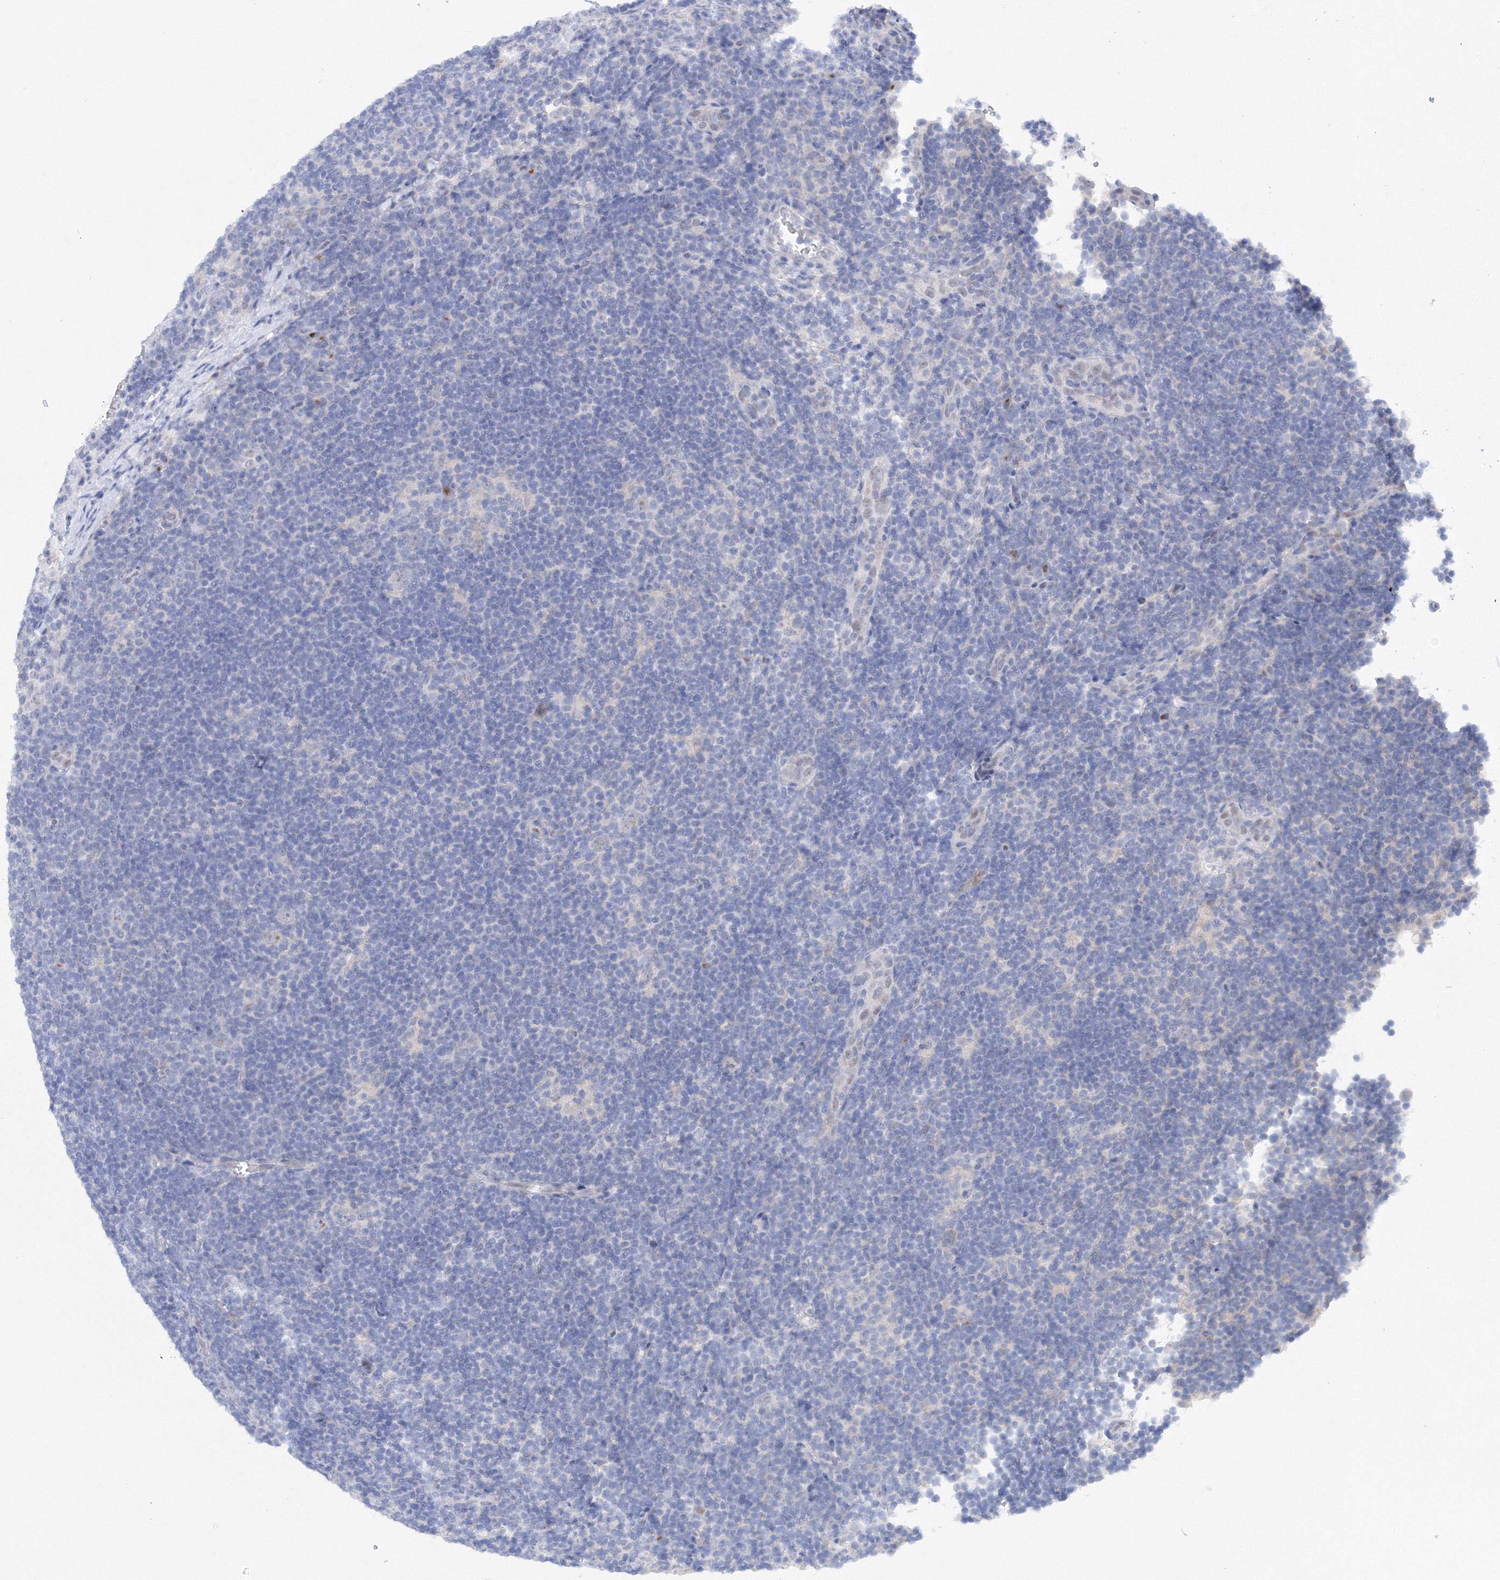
{"staining": {"intensity": "negative", "quantity": "none", "location": "none"}, "tissue": "lymphoma", "cell_type": "Tumor cells", "image_type": "cancer", "snomed": [{"axis": "morphology", "description": "Hodgkin's disease, NOS"}, {"axis": "topography", "description": "Lymph node"}], "caption": "Protein analysis of lymphoma displays no significant staining in tumor cells. The staining was performed using DAB (3,3'-diaminobenzidine) to visualize the protein expression in brown, while the nuclei were stained in blue with hematoxylin (Magnification: 20x).", "gene": "TAMM41", "patient": {"sex": "female", "age": 57}}